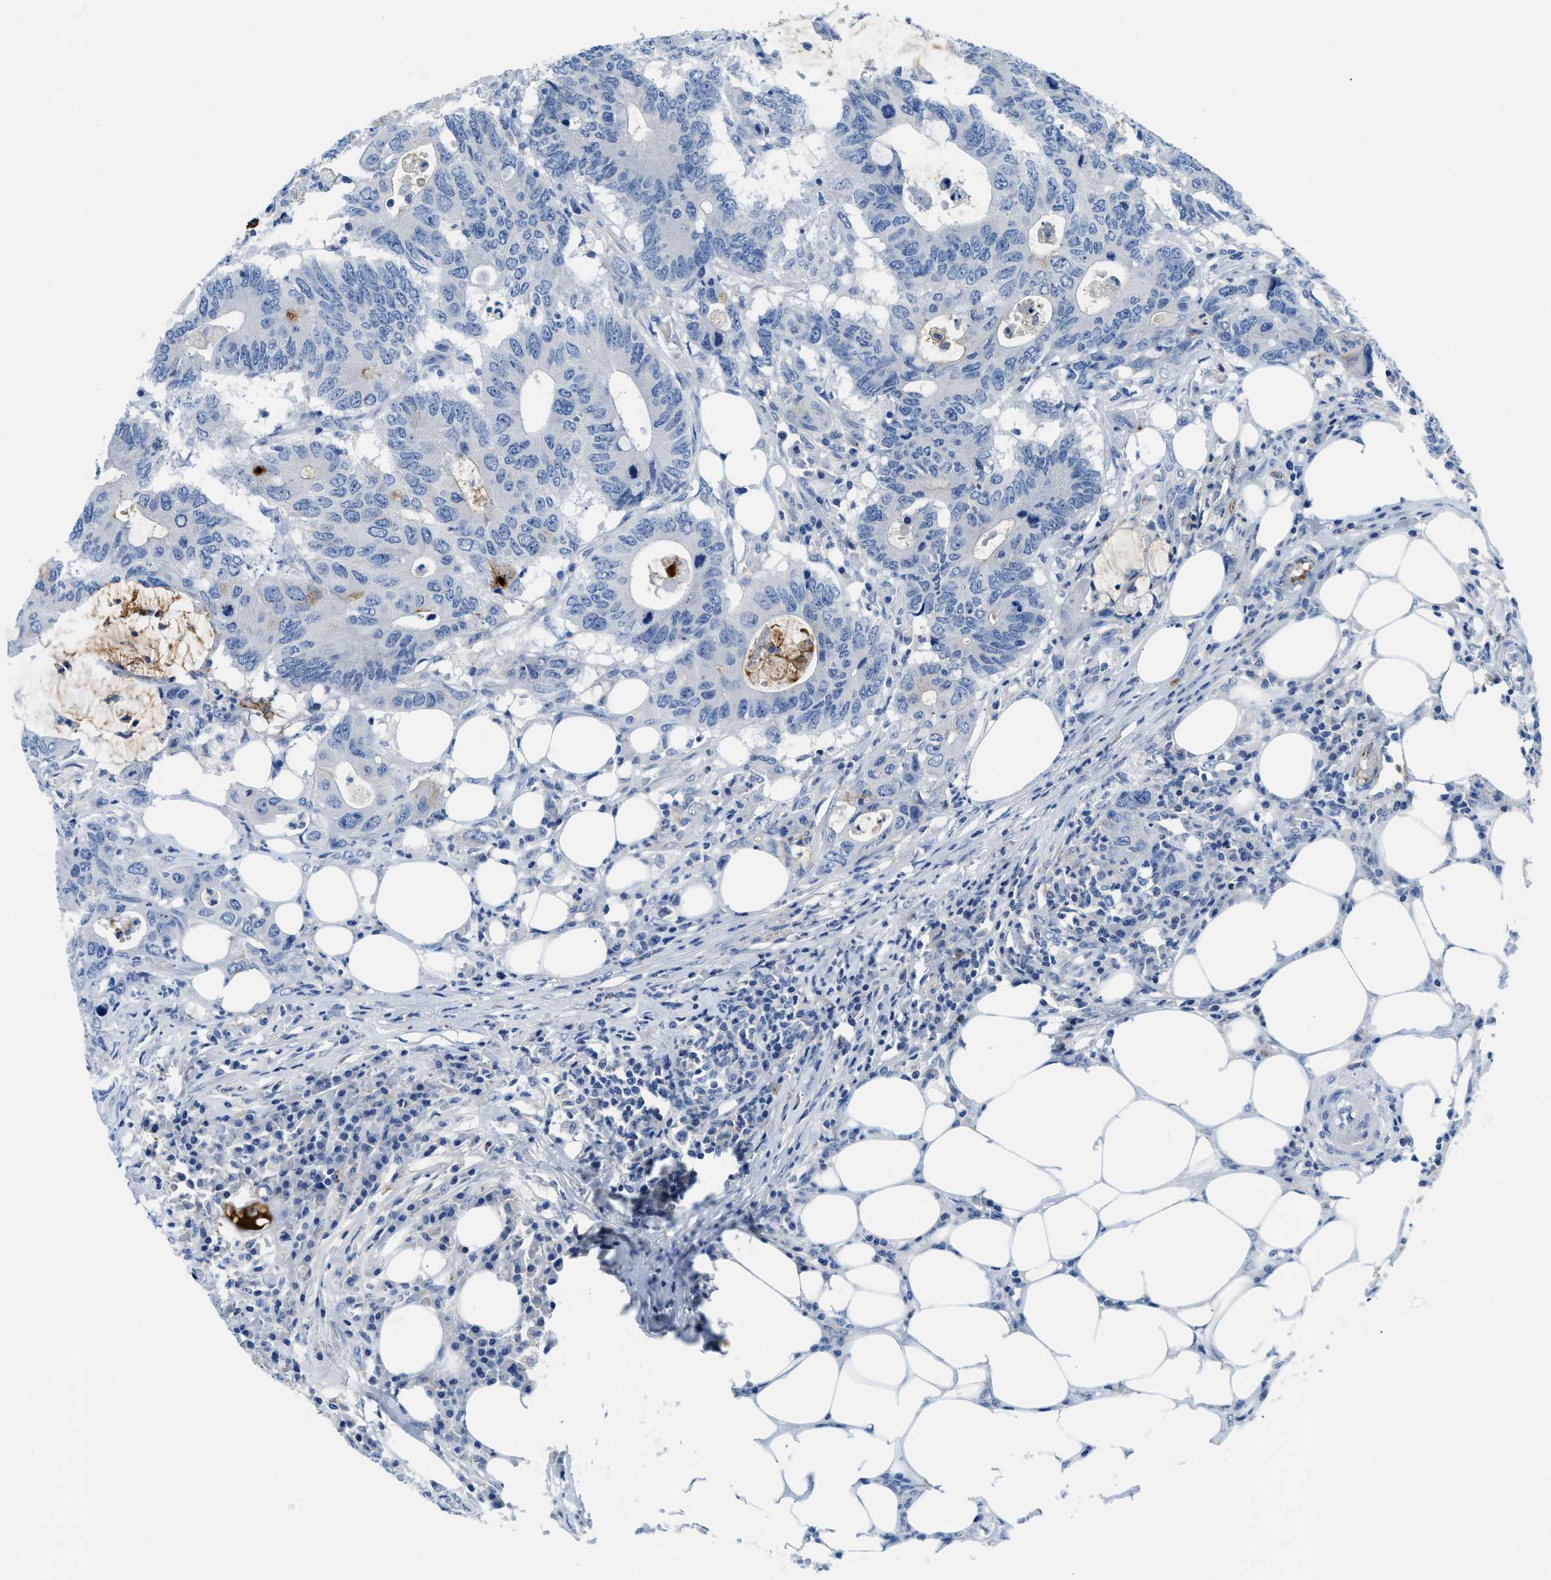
{"staining": {"intensity": "negative", "quantity": "none", "location": "none"}, "tissue": "colorectal cancer", "cell_type": "Tumor cells", "image_type": "cancer", "snomed": [{"axis": "morphology", "description": "Adenocarcinoma, NOS"}, {"axis": "topography", "description": "Colon"}], "caption": "The IHC image has no significant expression in tumor cells of colorectal cancer tissue.", "gene": "MBL2", "patient": {"sex": "male", "age": 71}}